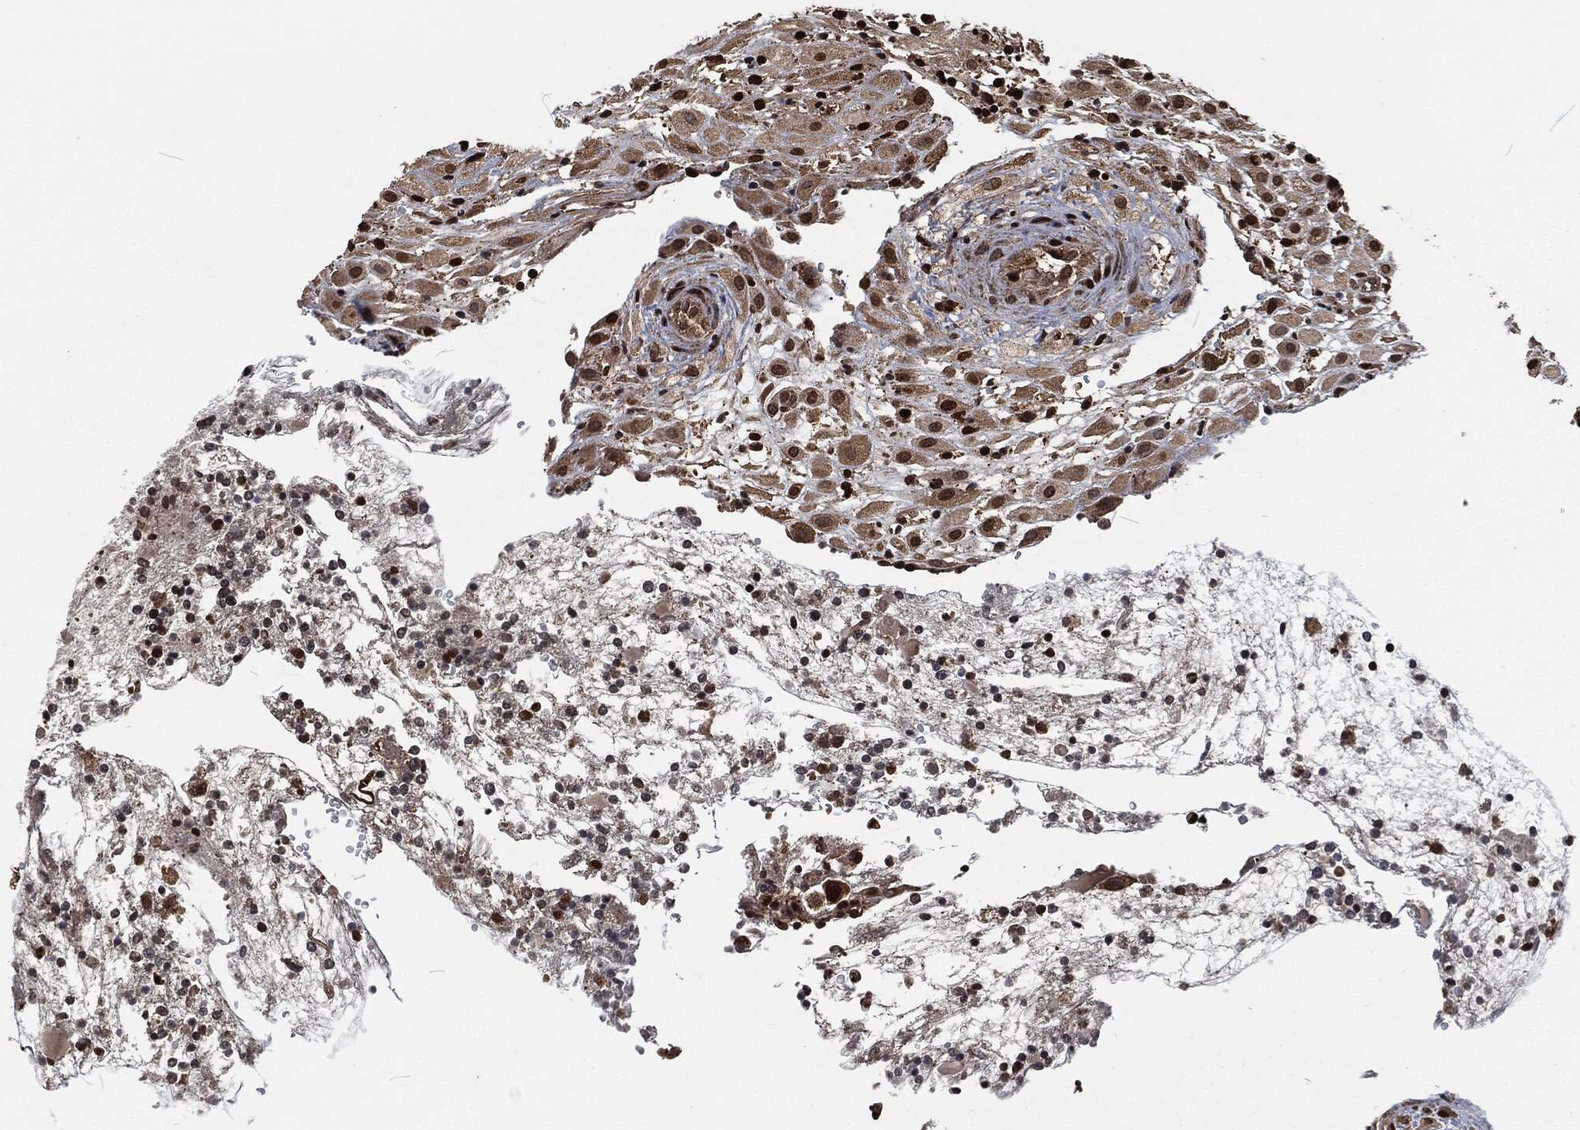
{"staining": {"intensity": "strong", "quantity": "25%-75%", "location": "nuclear"}, "tissue": "placenta", "cell_type": "Decidual cells", "image_type": "normal", "snomed": [{"axis": "morphology", "description": "Normal tissue, NOS"}, {"axis": "topography", "description": "Placenta"}], "caption": "Immunohistochemical staining of normal human placenta demonstrates high levels of strong nuclear positivity in about 25%-75% of decidual cells.", "gene": "SNAI1", "patient": {"sex": "female", "age": 24}}